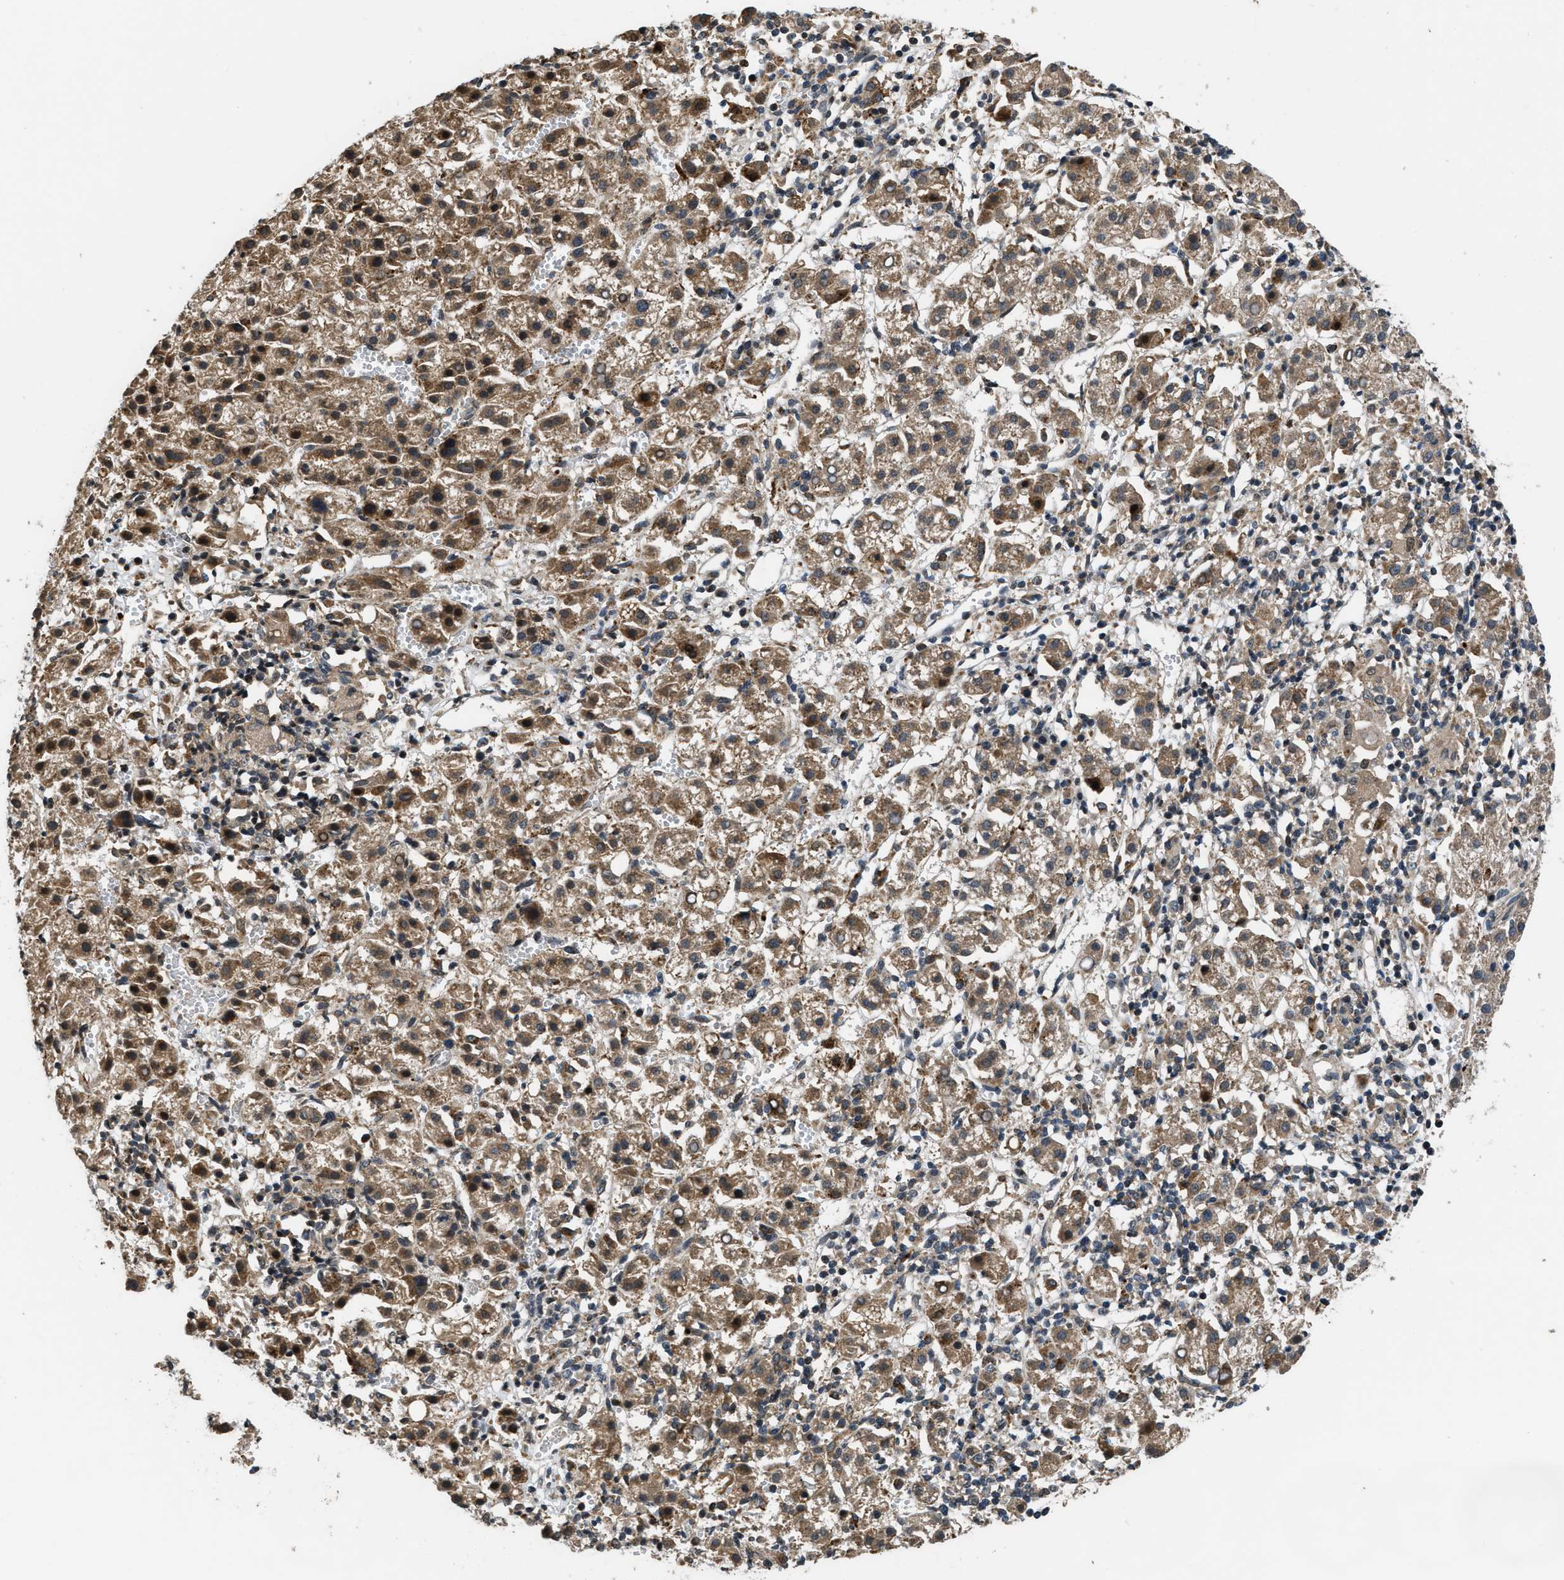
{"staining": {"intensity": "moderate", "quantity": ">75%", "location": "cytoplasmic/membranous"}, "tissue": "liver cancer", "cell_type": "Tumor cells", "image_type": "cancer", "snomed": [{"axis": "morphology", "description": "Carcinoma, Hepatocellular, NOS"}, {"axis": "topography", "description": "Liver"}], "caption": "Liver hepatocellular carcinoma stained with a brown dye reveals moderate cytoplasmic/membranous positive expression in about >75% of tumor cells.", "gene": "CTBS", "patient": {"sex": "female", "age": 58}}